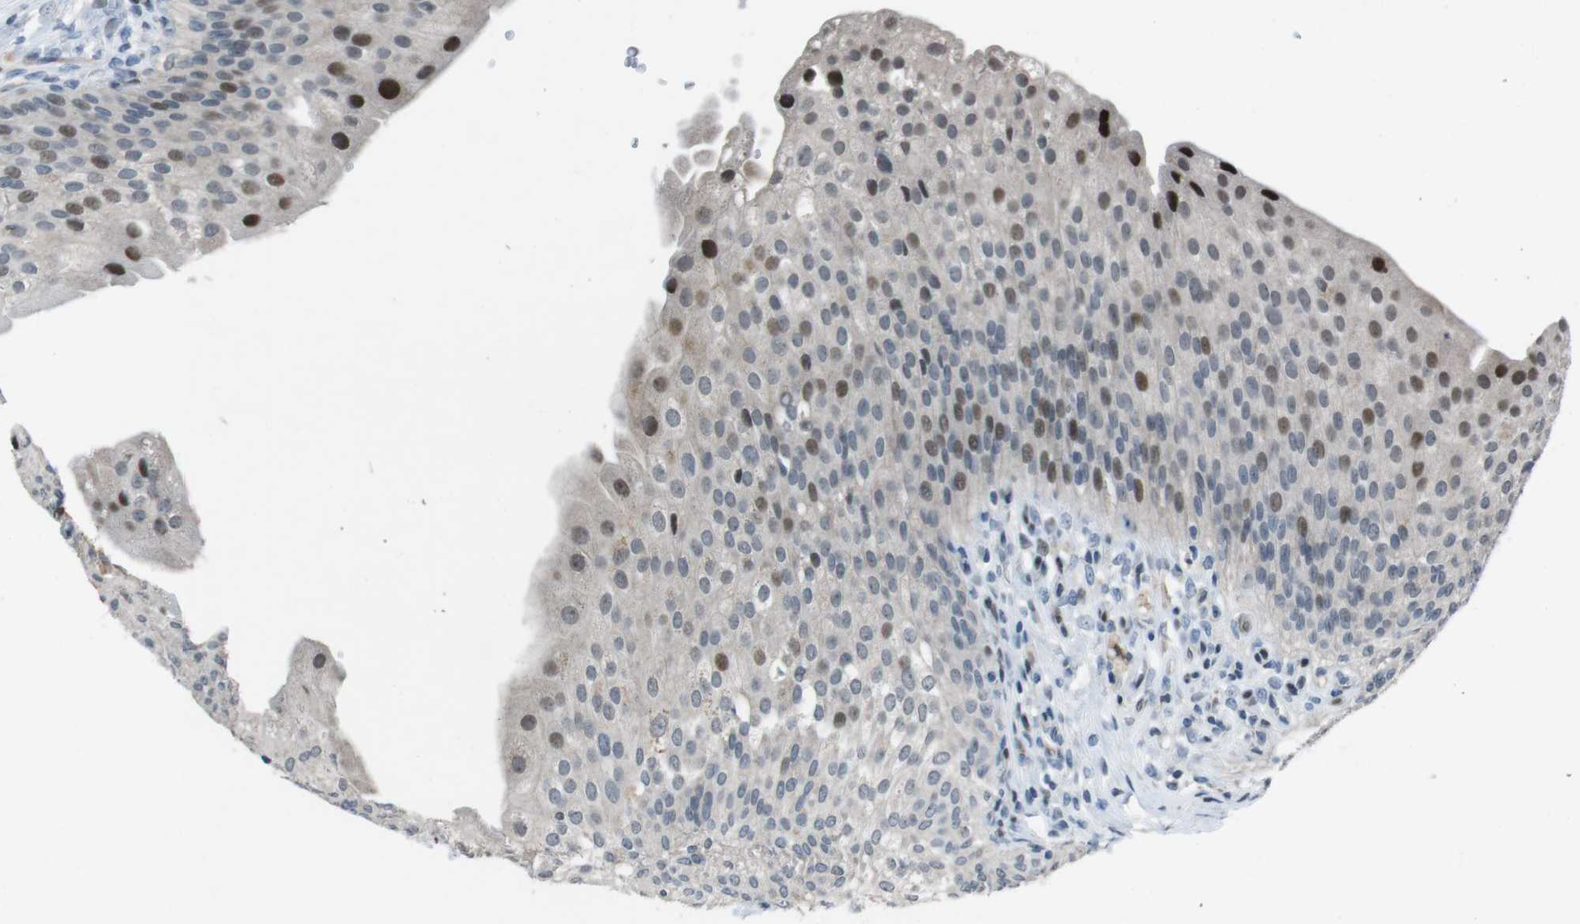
{"staining": {"intensity": "strong", "quantity": "<25%", "location": "nuclear"}, "tissue": "urinary bladder", "cell_type": "Urothelial cells", "image_type": "normal", "snomed": [{"axis": "morphology", "description": "Normal tissue, NOS"}, {"axis": "morphology", "description": "Urothelial carcinoma, High grade"}, {"axis": "topography", "description": "Urinary bladder"}], "caption": "Human urinary bladder stained for a protein (brown) shows strong nuclear positive positivity in about <25% of urothelial cells.", "gene": "PBRM1", "patient": {"sex": "male", "age": 46}}